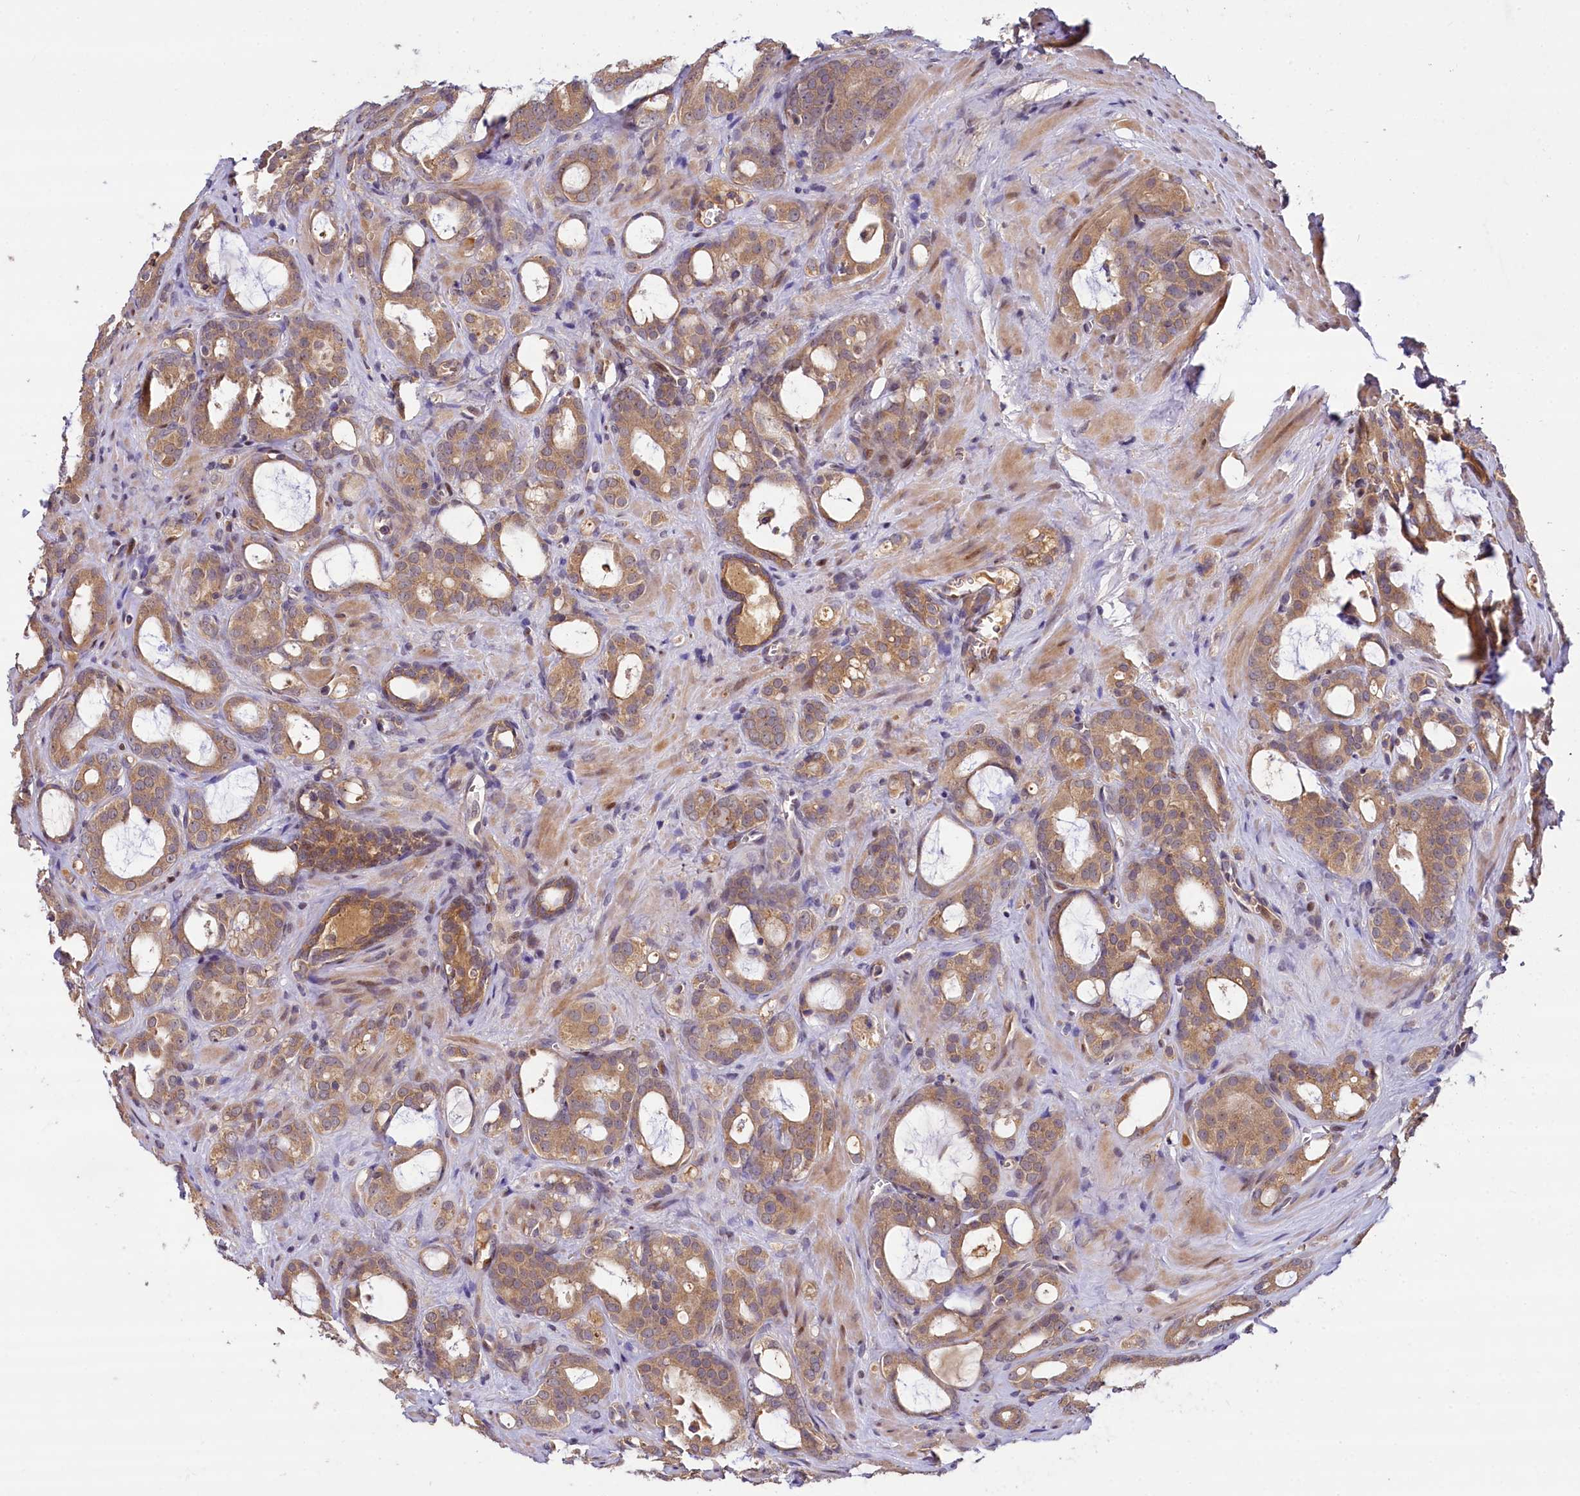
{"staining": {"intensity": "moderate", "quantity": ">75%", "location": "cytoplasmic/membranous"}, "tissue": "prostate cancer", "cell_type": "Tumor cells", "image_type": "cancer", "snomed": [{"axis": "morphology", "description": "Adenocarcinoma, High grade"}, {"axis": "topography", "description": "Prostate"}], "caption": "Prostate high-grade adenocarcinoma stained with a brown dye shows moderate cytoplasmic/membranous positive expression in about >75% of tumor cells.", "gene": "TMEM39A", "patient": {"sex": "male", "age": 72}}